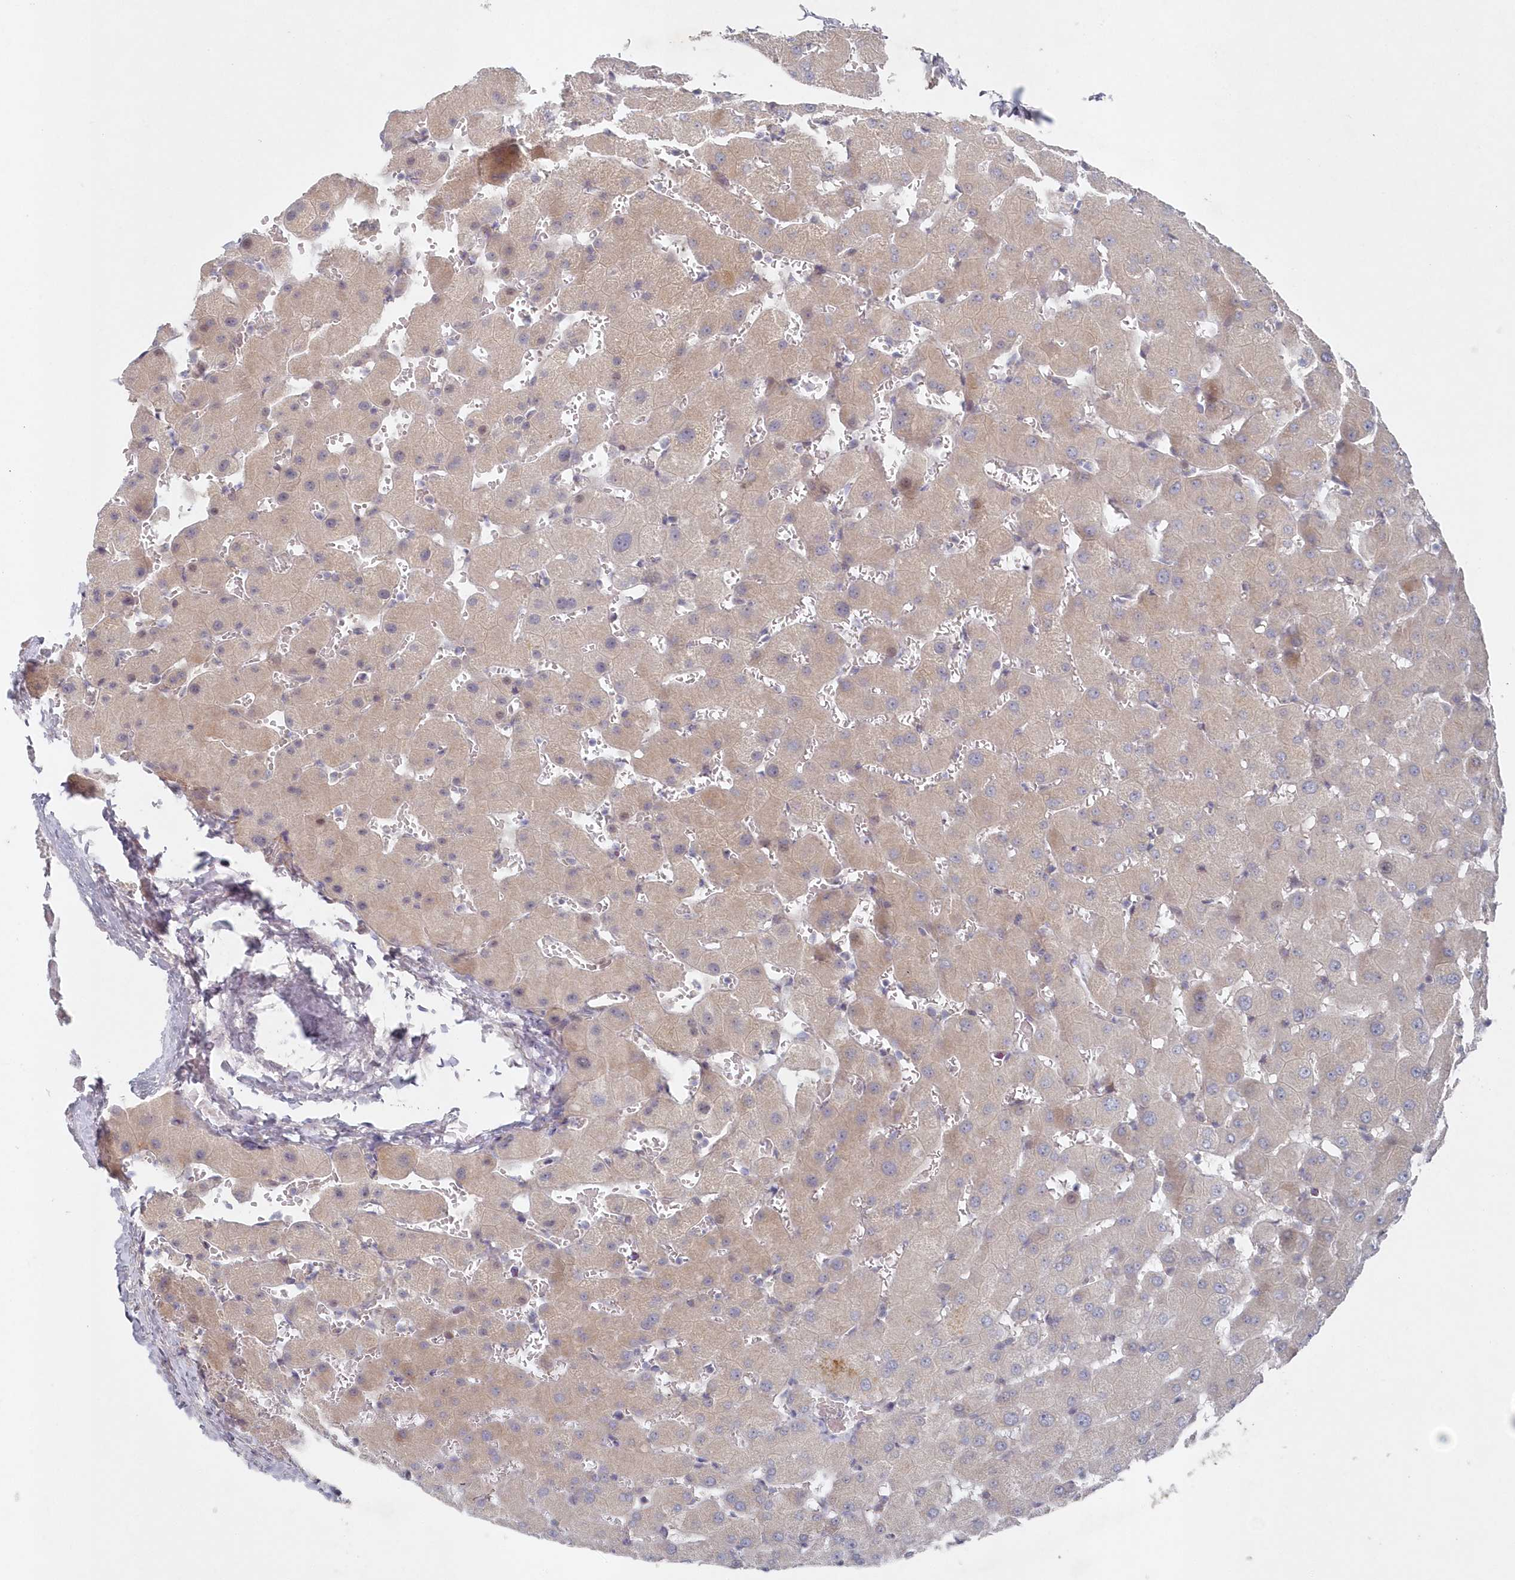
{"staining": {"intensity": "negative", "quantity": "none", "location": "none"}, "tissue": "liver", "cell_type": "Cholangiocytes", "image_type": "normal", "snomed": [{"axis": "morphology", "description": "Normal tissue, NOS"}, {"axis": "topography", "description": "Liver"}], "caption": "The photomicrograph shows no significant positivity in cholangiocytes of liver. (DAB (3,3'-diaminobenzidine) IHC visualized using brightfield microscopy, high magnification).", "gene": "KIAA1586", "patient": {"sex": "female", "age": 63}}